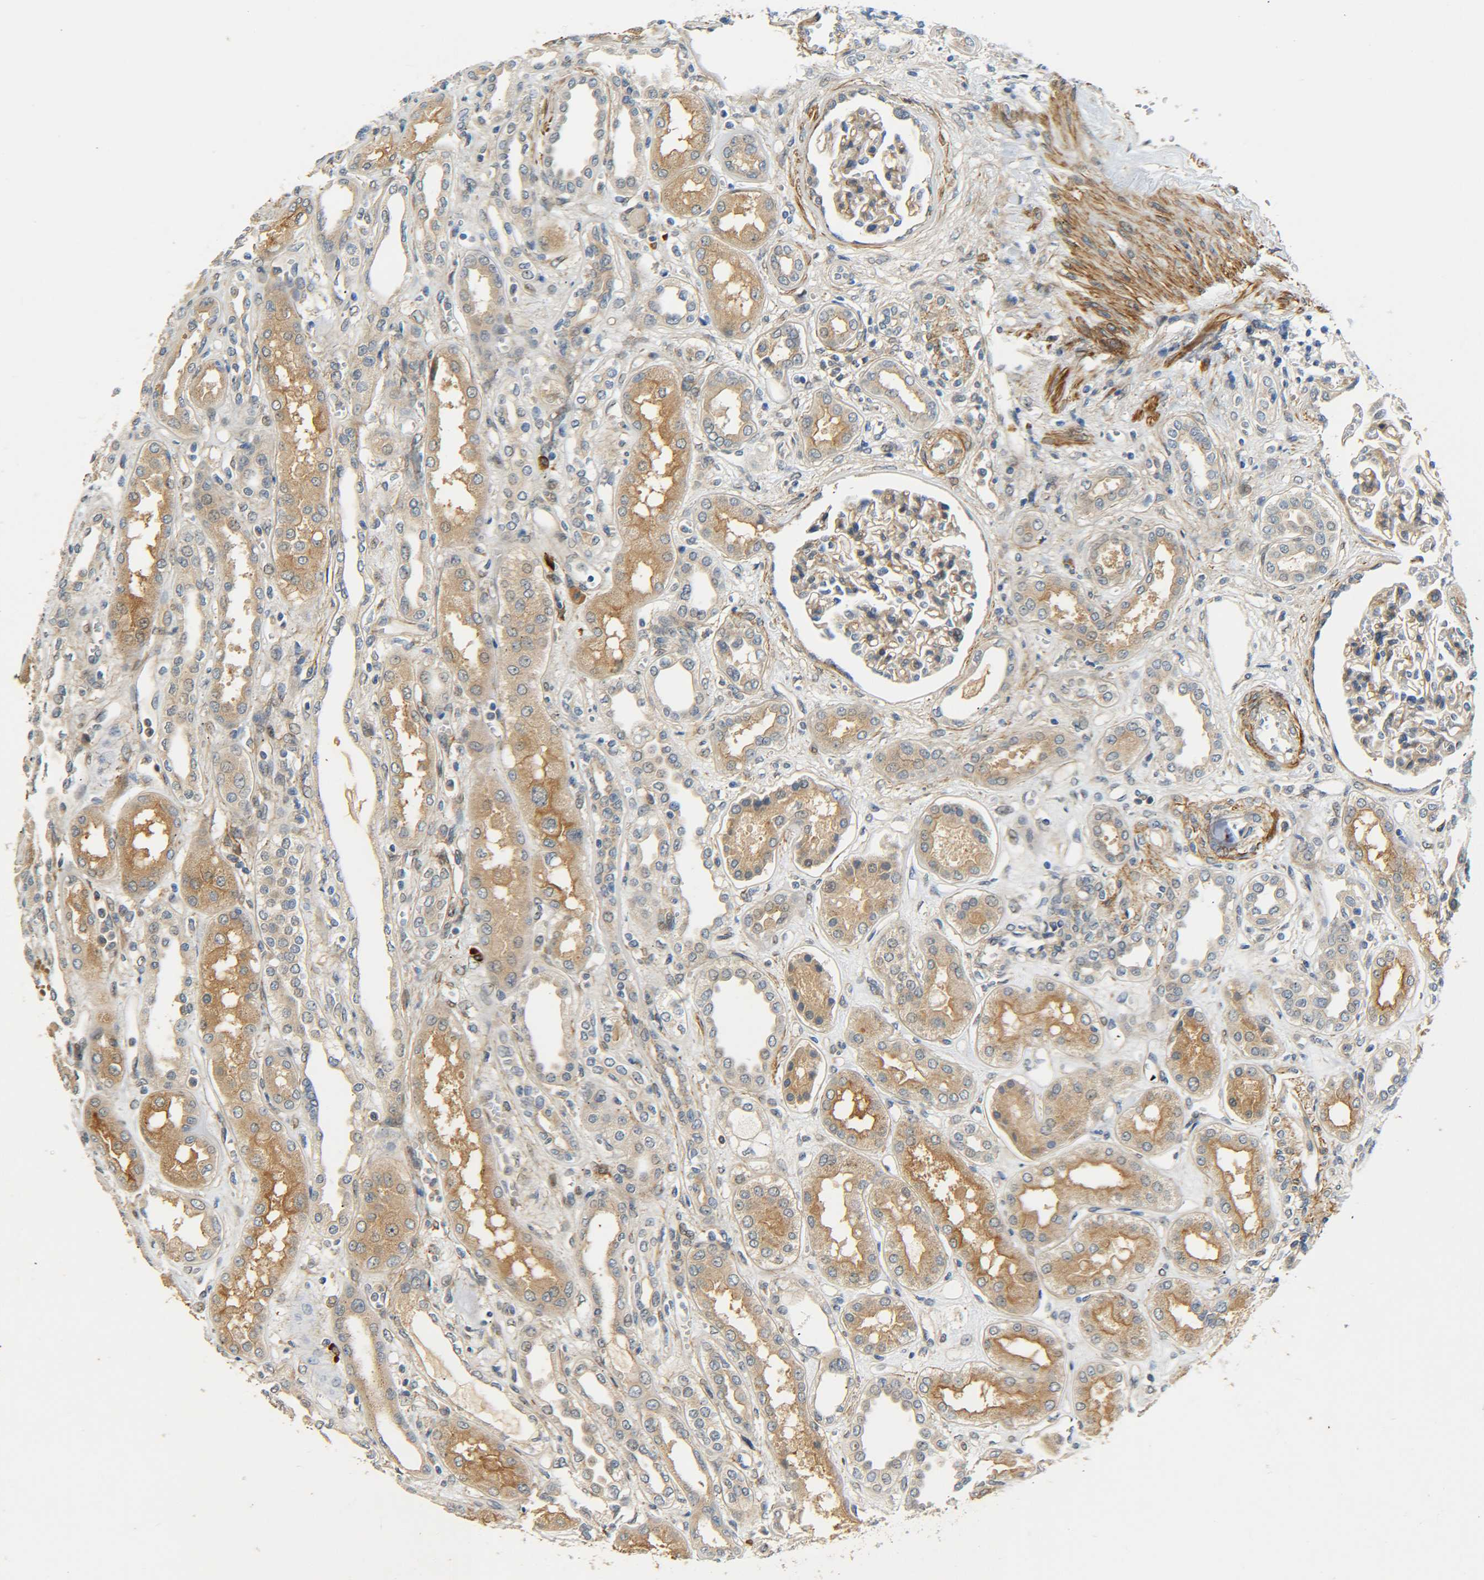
{"staining": {"intensity": "moderate", "quantity": "25%-75%", "location": "cytoplasmic/membranous"}, "tissue": "kidney", "cell_type": "Cells in glomeruli", "image_type": "normal", "snomed": [{"axis": "morphology", "description": "Normal tissue, NOS"}, {"axis": "topography", "description": "Kidney"}], "caption": "Immunohistochemical staining of normal human kidney shows moderate cytoplasmic/membranous protein staining in approximately 25%-75% of cells in glomeruli.", "gene": "MEIS1", "patient": {"sex": "male", "age": 59}}